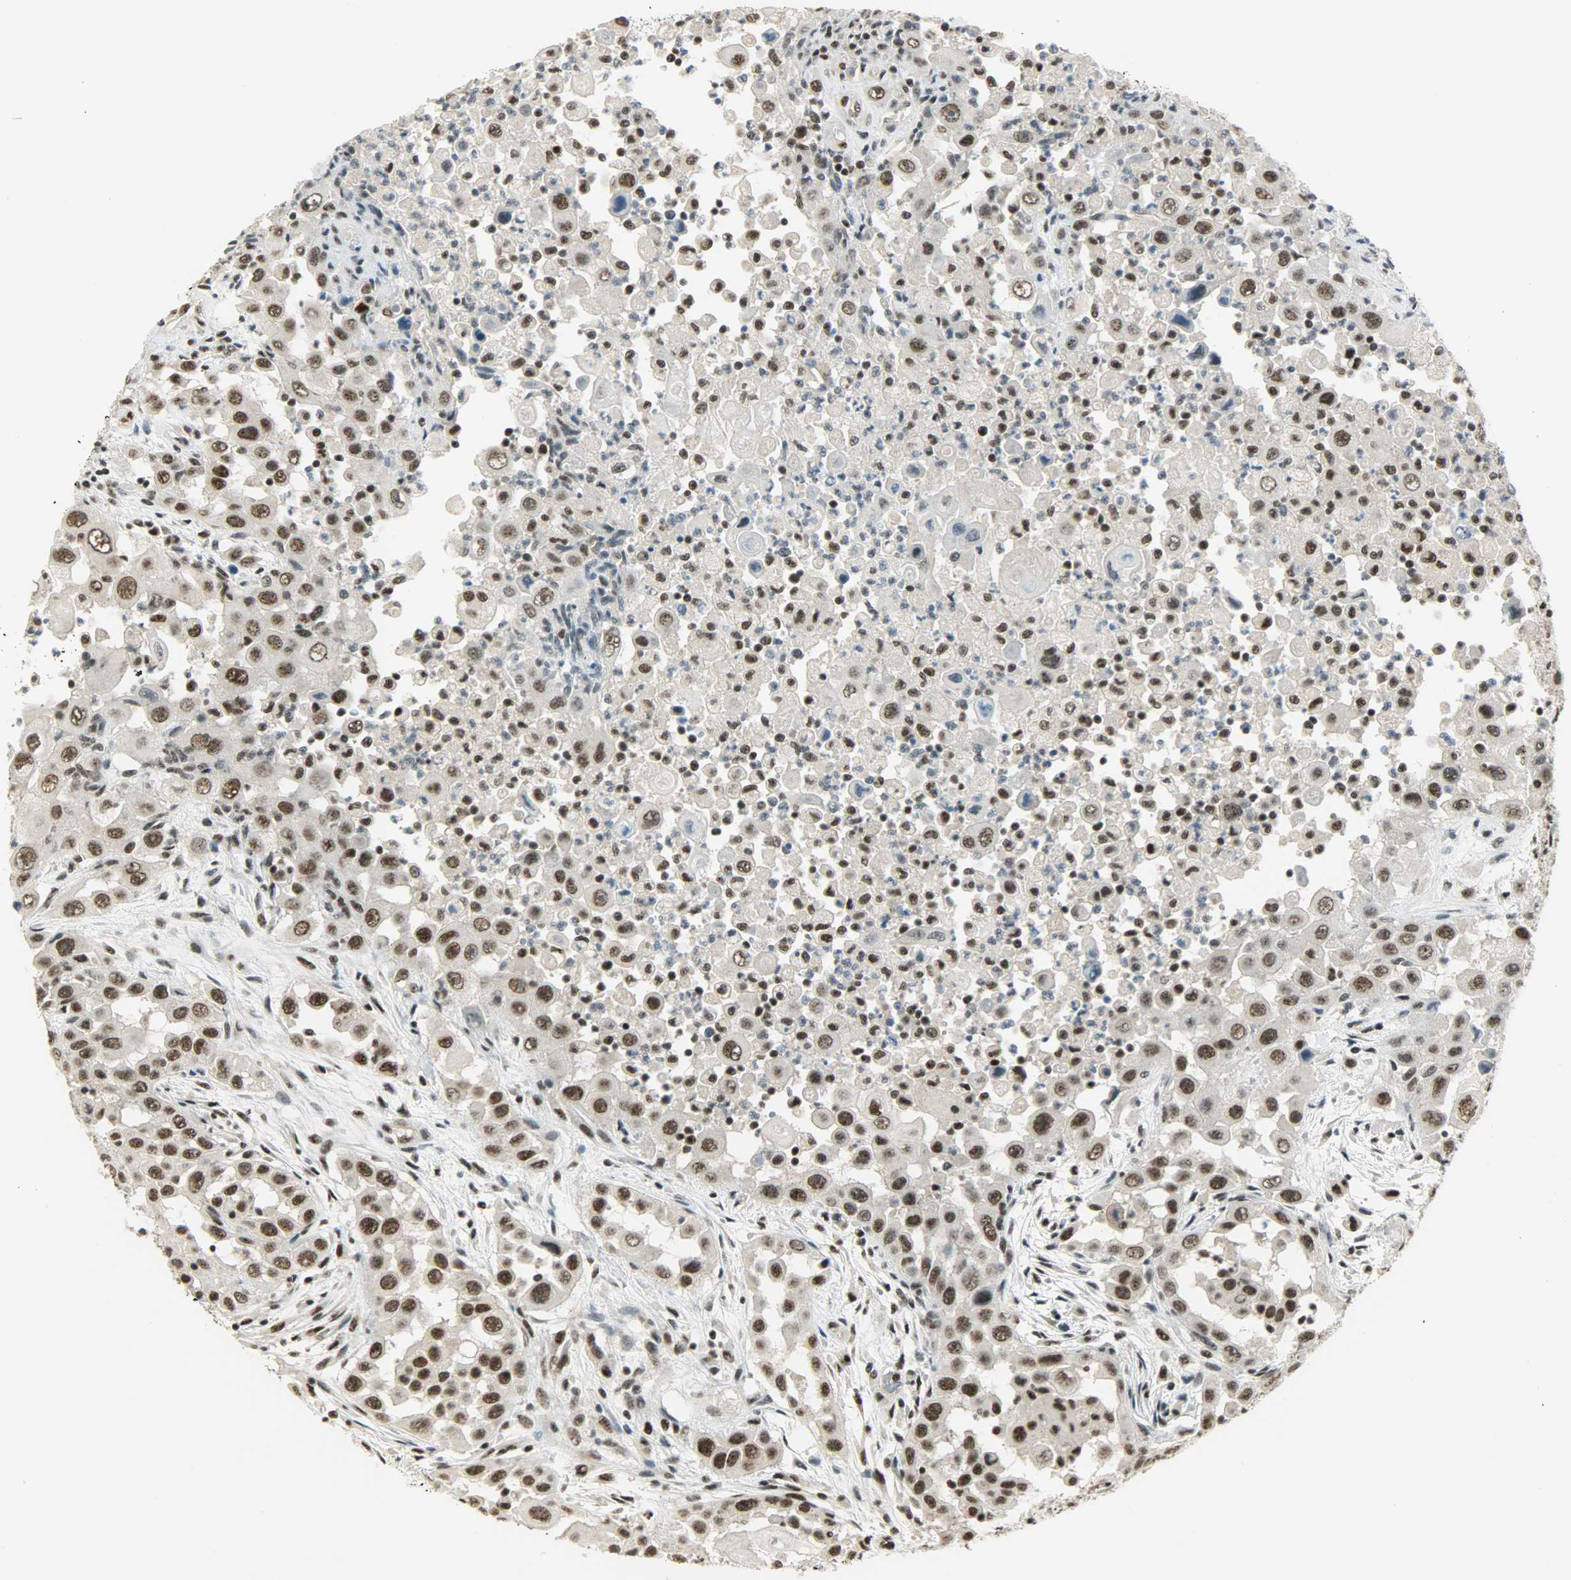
{"staining": {"intensity": "strong", "quantity": ">75%", "location": "nuclear"}, "tissue": "head and neck cancer", "cell_type": "Tumor cells", "image_type": "cancer", "snomed": [{"axis": "morphology", "description": "Carcinoma, NOS"}, {"axis": "topography", "description": "Head-Neck"}], "caption": "Protein positivity by immunohistochemistry reveals strong nuclear staining in about >75% of tumor cells in head and neck cancer (carcinoma). Immunohistochemistry stains the protein in brown and the nuclei are stained blue.", "gene": "SUGP1", "patient": {"sex": "male", "age": 87}}